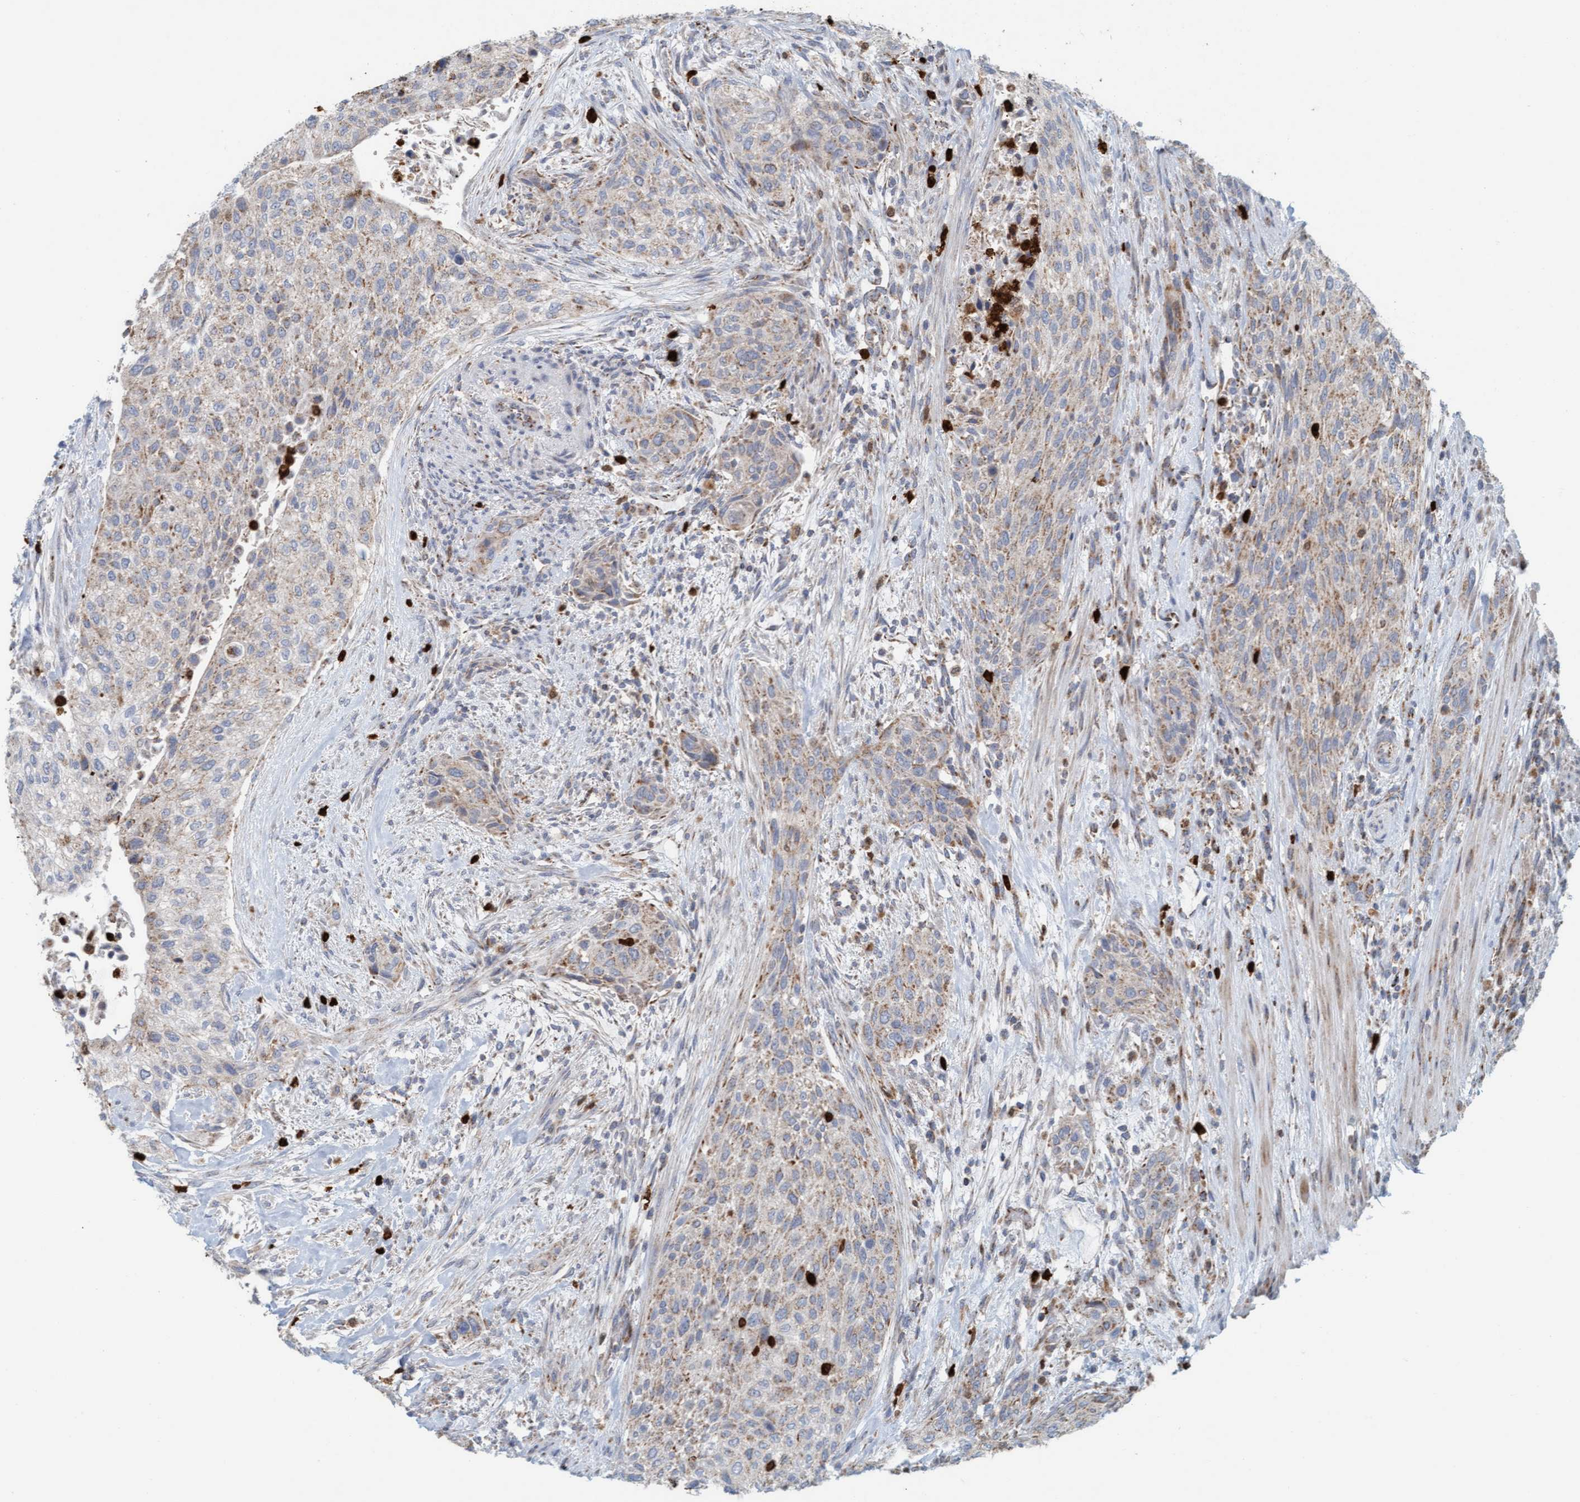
{"staining": {"intensity": "moderate", "quantity": ">75%", "location": "cytoplasmic/membranous"}, "tissue": "urothelial cancer", "cell_type": "Tumor cells", "image_type": "cancer", "snomed": [{"axis": "morphology", "description": "Urothelial carcinoma, Low grade"}, {"axis": "morphology", "description": "Urothelial carcinoma, High grade"}, {"axis": "topography", "description": "Urinary bladder"}], "caption": "This is a photomicrograph of immunohistochemistry staining of urothelial cancer, which shows moderate positivity in the cytoplasmic/membranous of tumor cells.", "gene": "B9D1", "patient": {"sex": "male", "age": 35}}